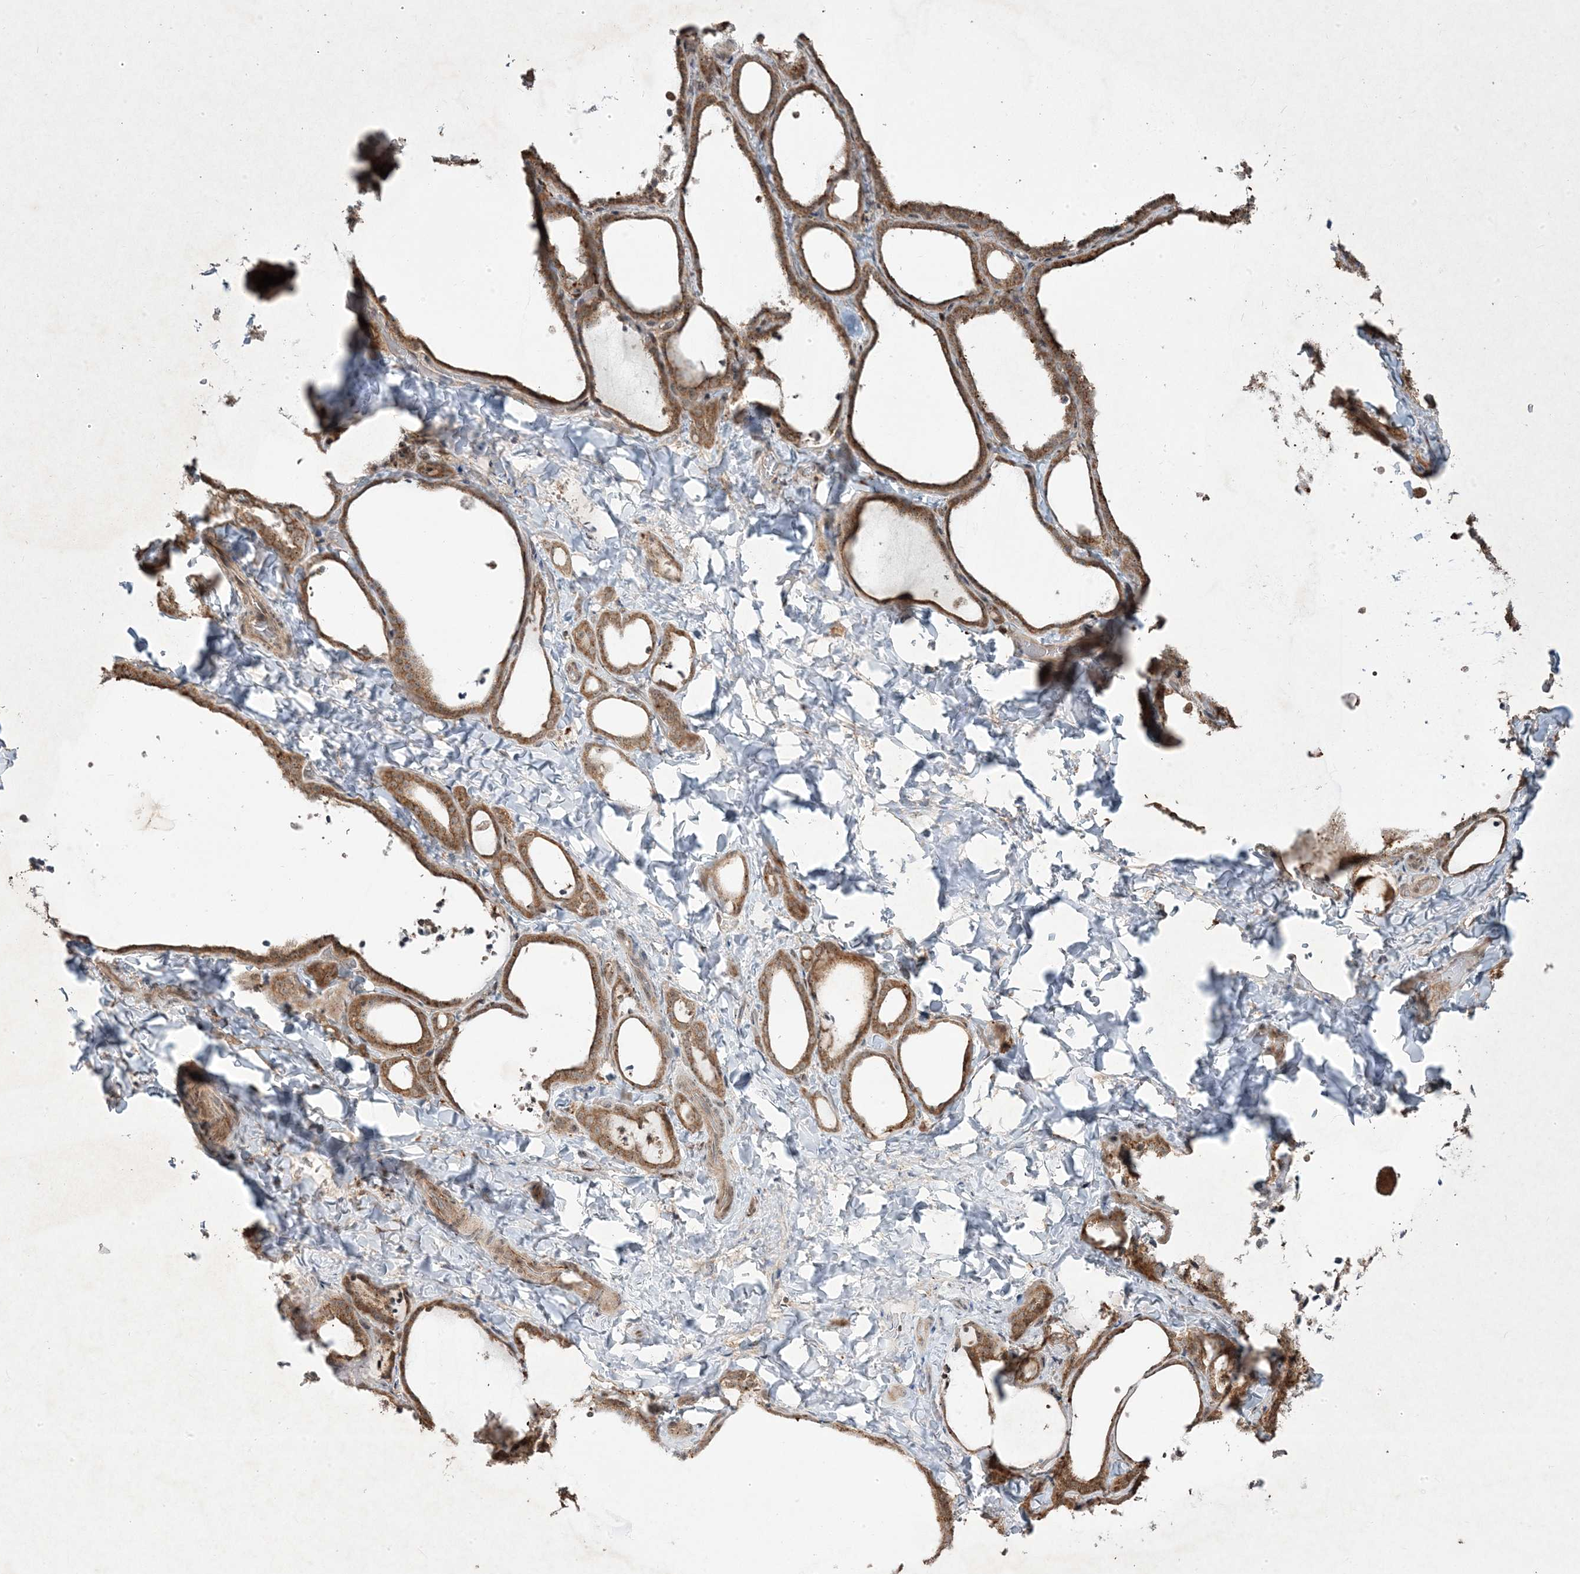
{"staining": {"intensity": "moderate", "quantity": ">75%", "location": "cytoplasmic/membranous"}, "tissue": "thyroid gland", "cell_type": "Glandular cells", "image_type": "normal", "snomed": [{"axis": "morphology", "description": "Normal tissue, NOS"}, {"axis": "topography", "description": "Thyroid gland"}], "caption": "This histopathology image shows IHC staining of normal thyroid gland, with medium moderate cytoplasmic/membranous staining in about >75% of glandular cells.", "gene": "PLEKHM2", "patient": {"sex": "female", "age": 22}}